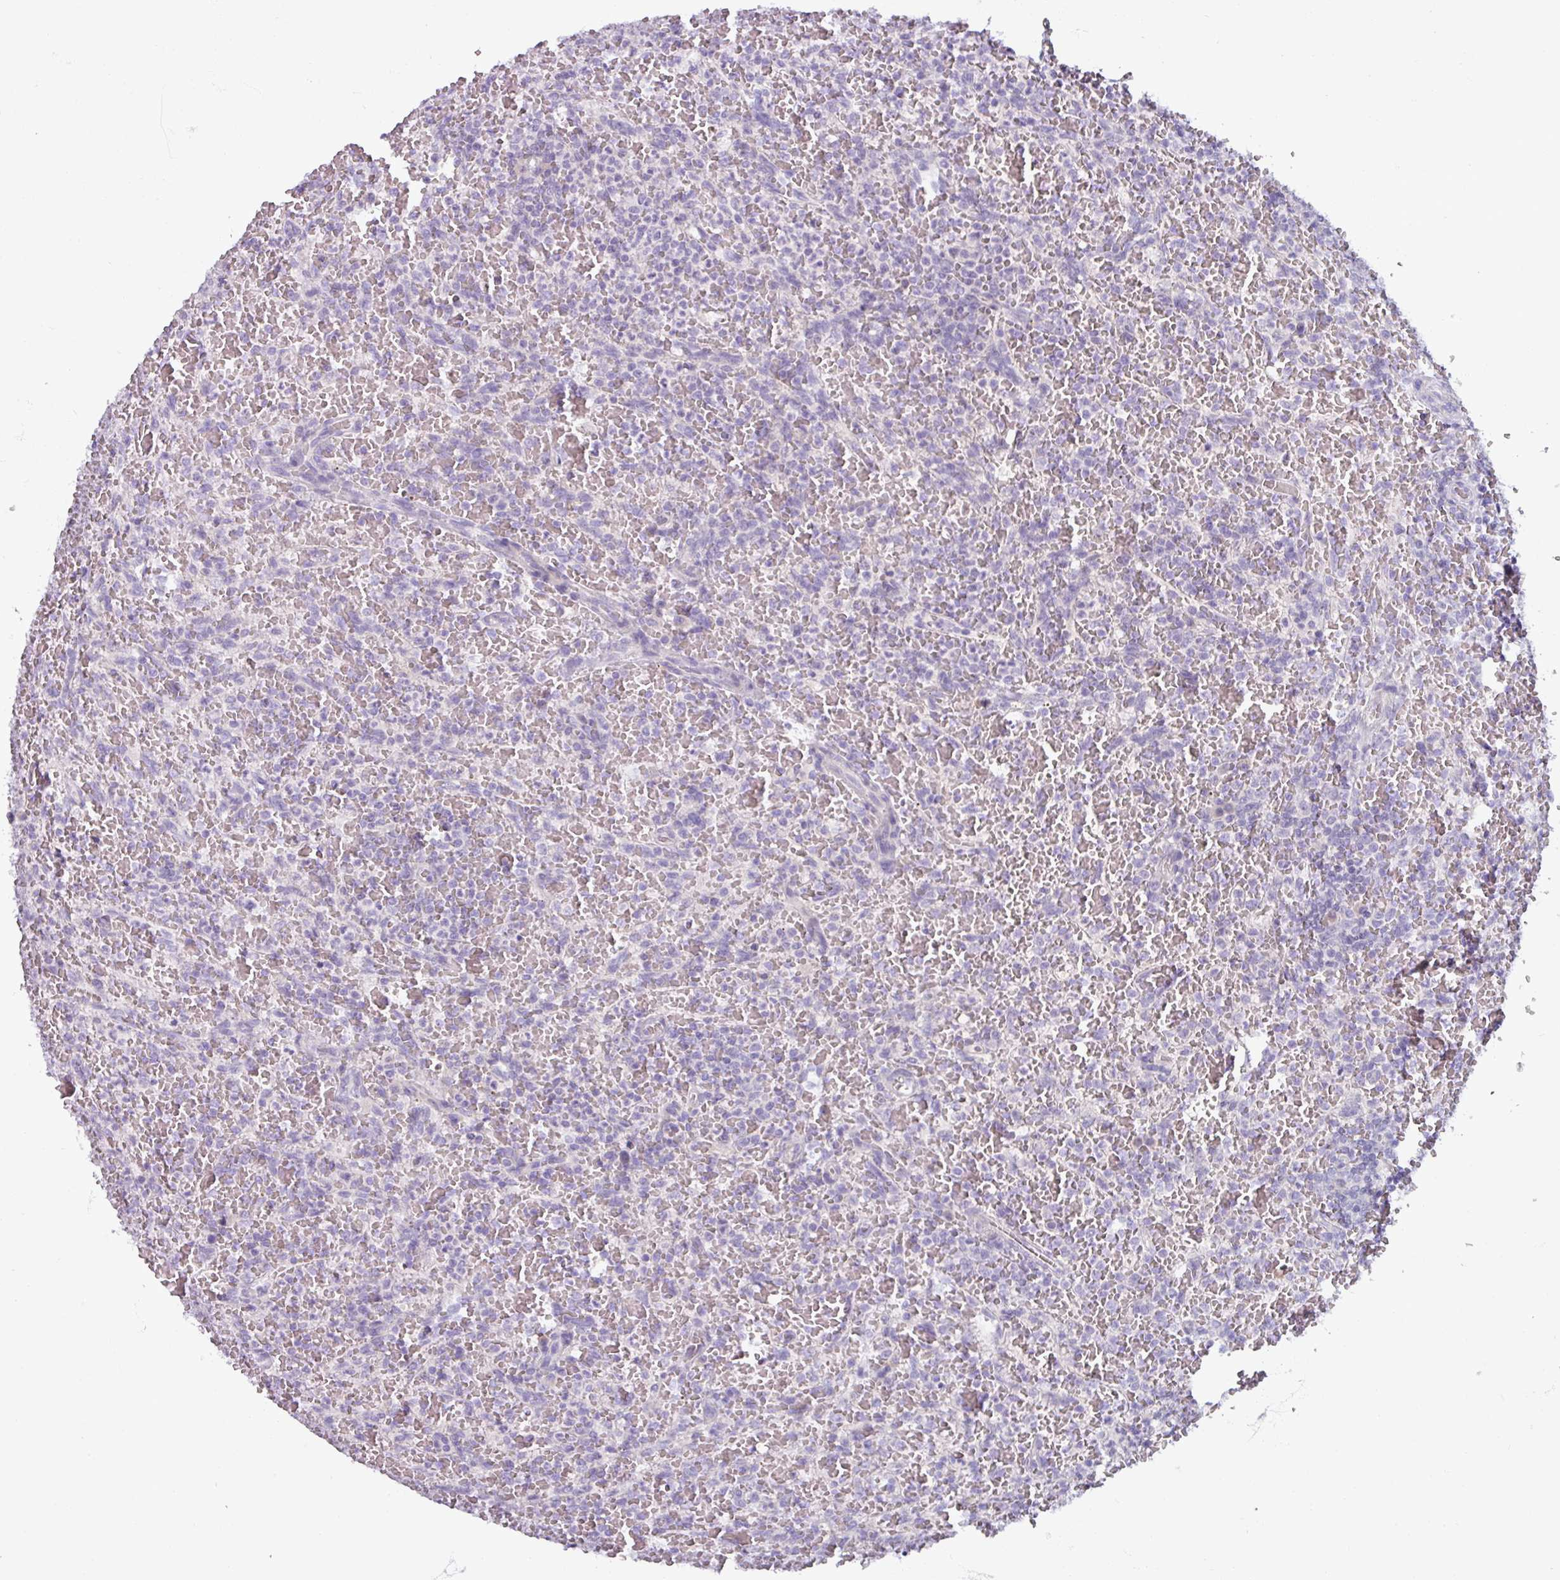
{"staining": {"intensity": "negative", "quantity": "none", "location": "none"}, "tissue": "lymphoma", "cell_type": "Tumor cells", "image_type": "cancer", "snomed": [{"axis": "morphology", "description": "Malignant lymphoma, non-Hodgkin's type, Low grade"}, {"axis": "topography", "description": "Spleen"}], "caption": "Histopathology image shows no protein positivity in tumor cells of malignant lymphoma, non-Hodgkin's type (low-grade) tissue.", "gene": "SMIM11", "patient": {"sex": "female", "age": 64}}